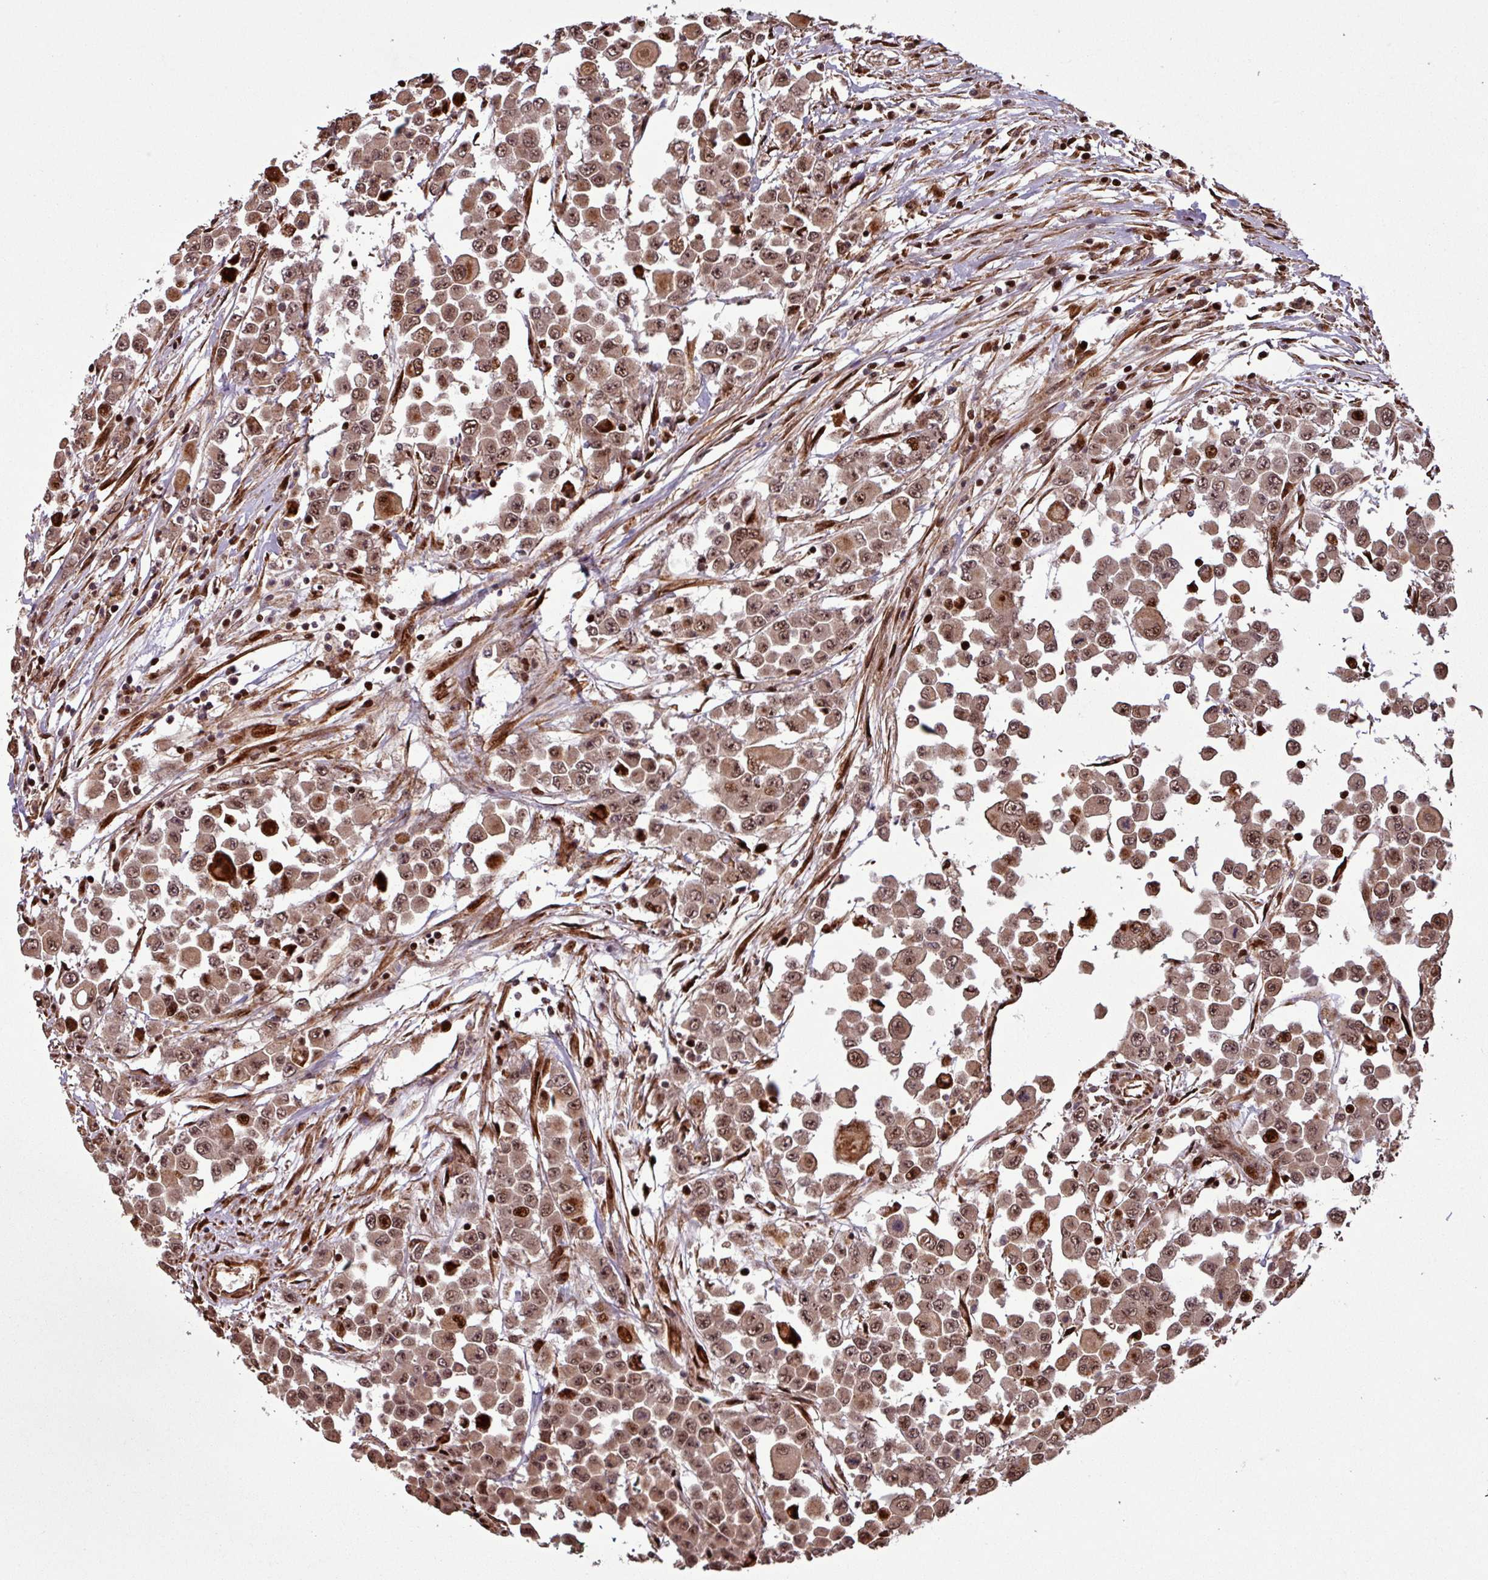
{"staining": {"intensity": "moderate", "quantity": ">75%", "location": "cytoplasmic/membranous,nuclear"}, "tissue": "colorectal cancer", "cell_type": "Tumor cells", "image_type": "cancer", "snomed": [{"axis": "morphology", "description": "Adenocarcinoma, NOS"}, {"axis": "topography", "description": "Colon"}], "caption": "Human colorectal adenocarcinoma stained with a protein marker displays moderate staining in tumor cells.", "gene": "SLC22A24", "patient": {"sex": "male", "age": 51}}